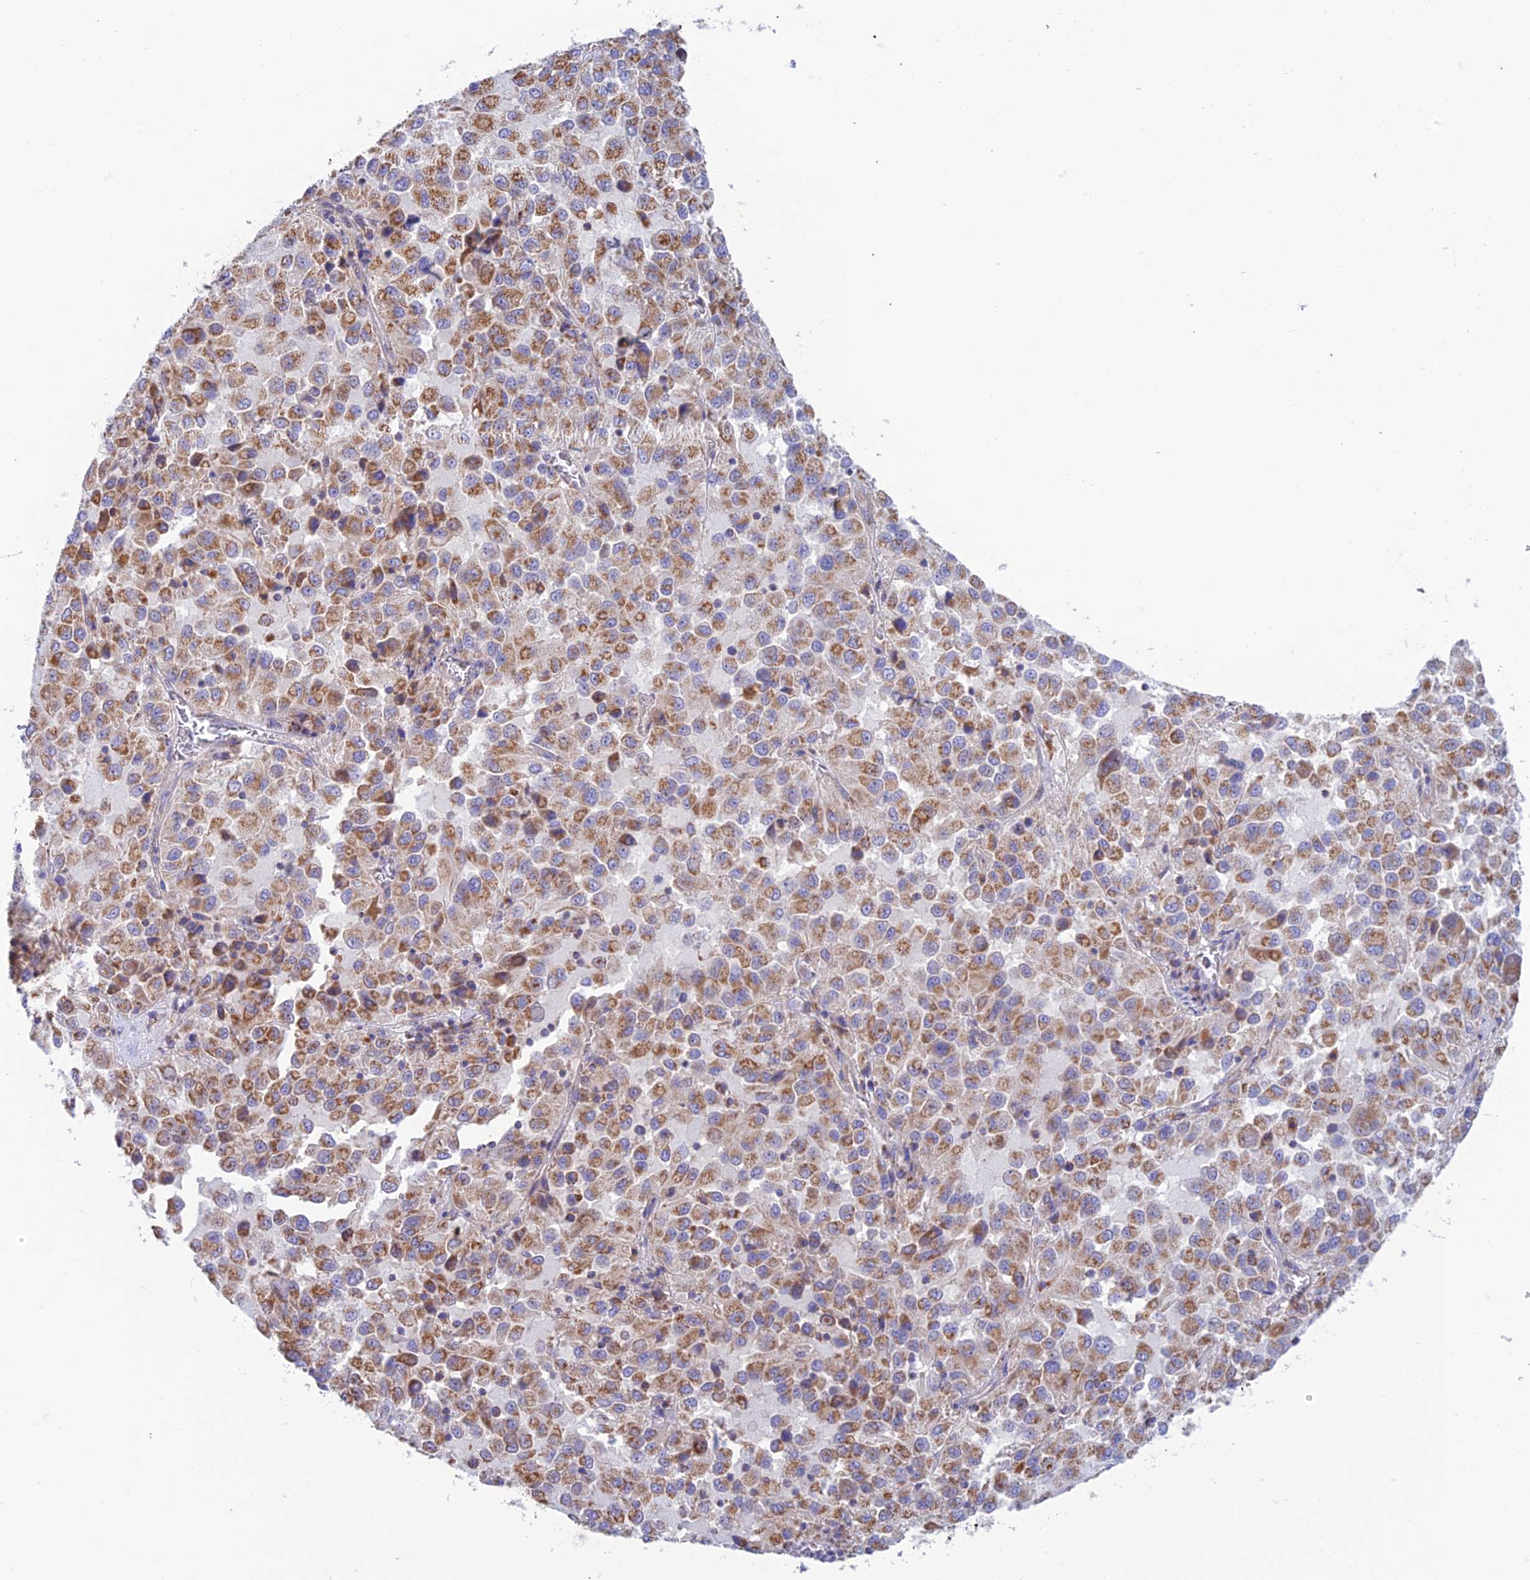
{"staining": {"intensity": "moderate", "quantity": "25%-75%", "location": "cytoplasmic/membranous"}, "tissue": "melanoma", "cell_type": "Tumor cells", "image_type": "cancer", "snomed": [{"axis": "morphology", "description": "Malignant melanoma, Metastatic site"}, {"axis": "topography", "description": "Lung"}], "caption": "A brown stain highlights moderate cytoplasmic/membranous staining of a protein in melanoma tumor cells.", "gene": "ZNF181", "patient": {"sex": "male", "age": 64}}